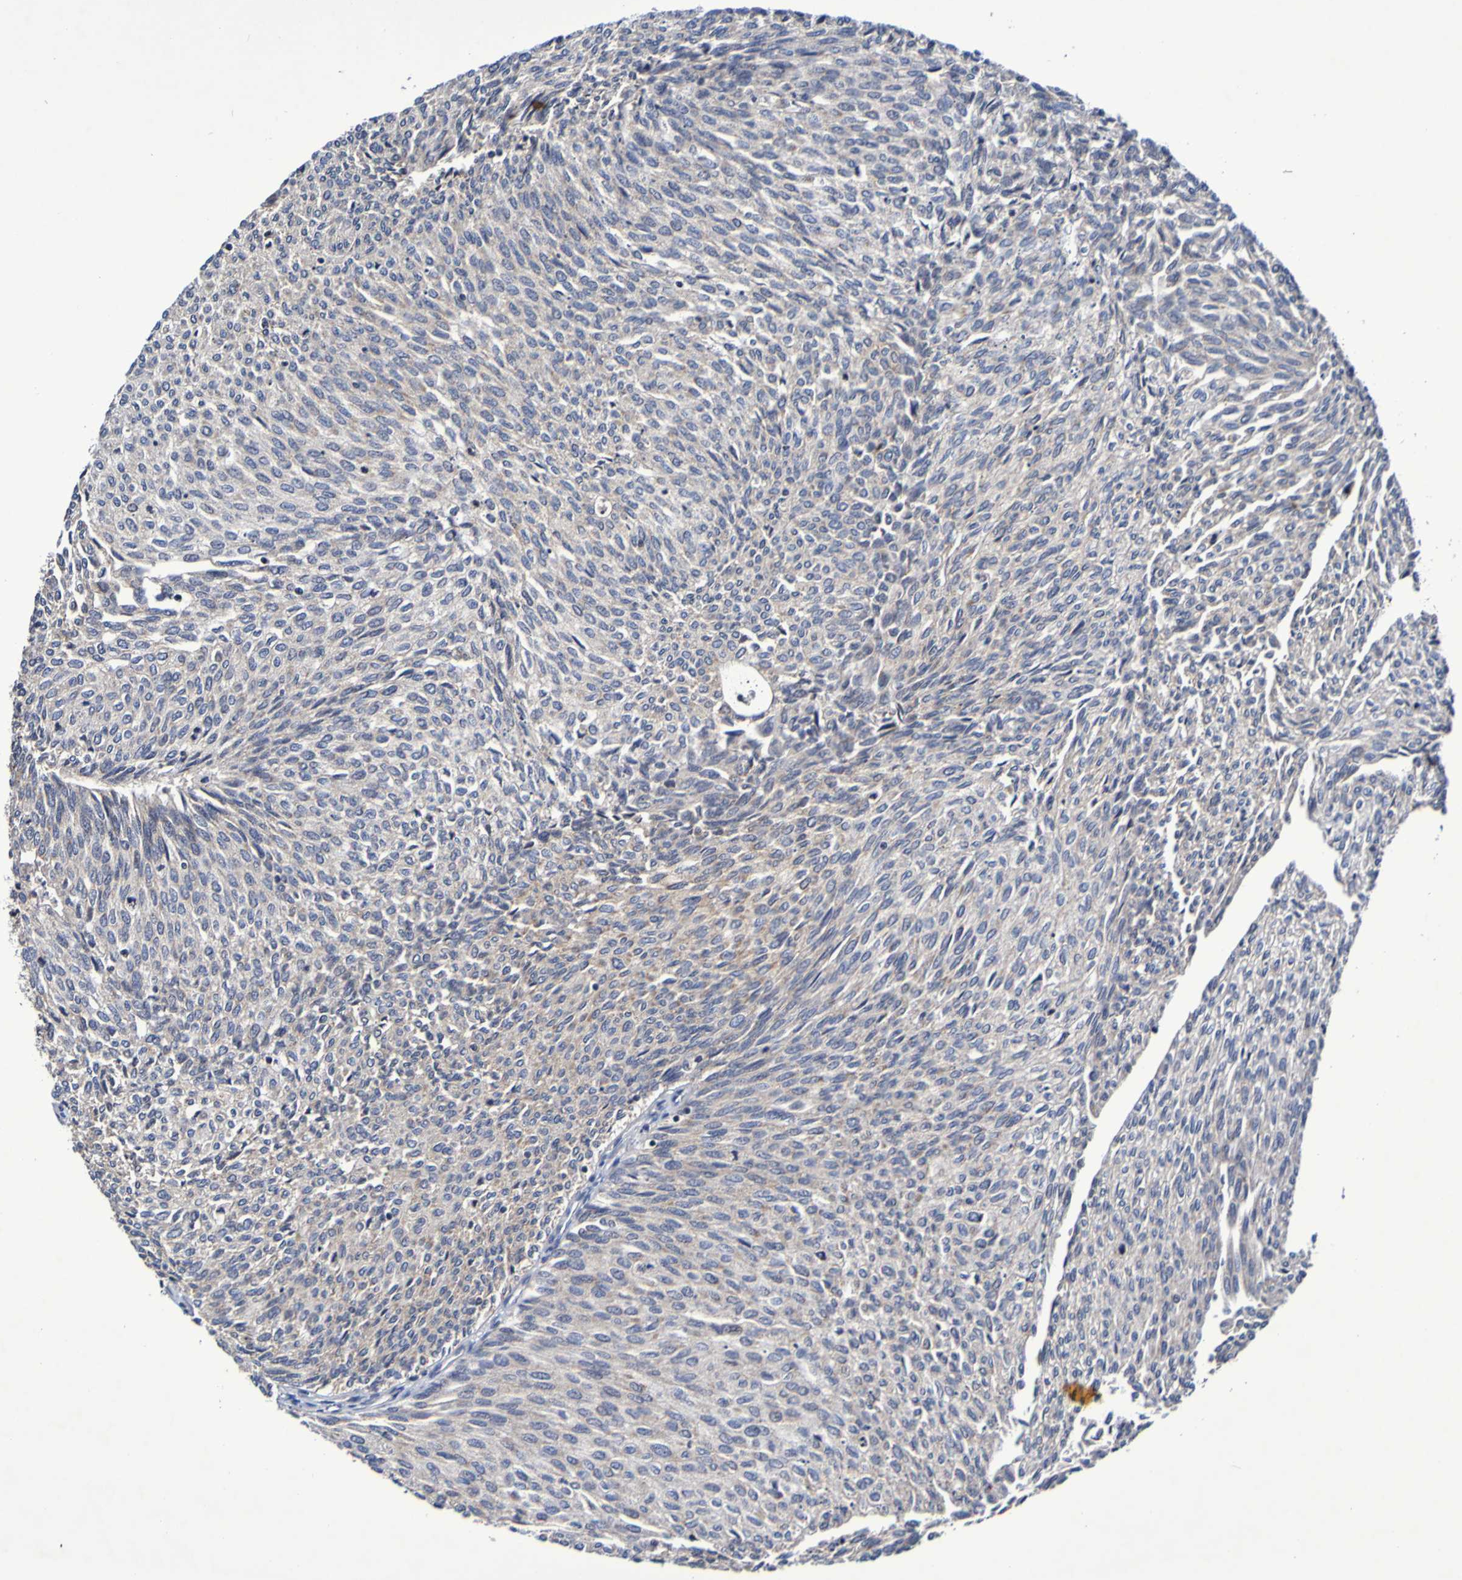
{"staining": {"intensity": "negative", "quantity": "none", "location": "none"}, "tissue": "urothelial cancer", "cell_type": "Tumor cells", "image_type": "cancer", "snomed": [{"axis": "morphology", "description": "Urothelial carcinoma, Low grade"}, {"axis": "topography", "description": "Urinary bladder"}], "caption": "Immunohistochemistry photomicrograph of human urothelial cancer stained for a protein (brown), which demonstrates no expression in tumor cells.", "gene": "PTP4A2", "patient": {"sex": "female", "age": 79}}